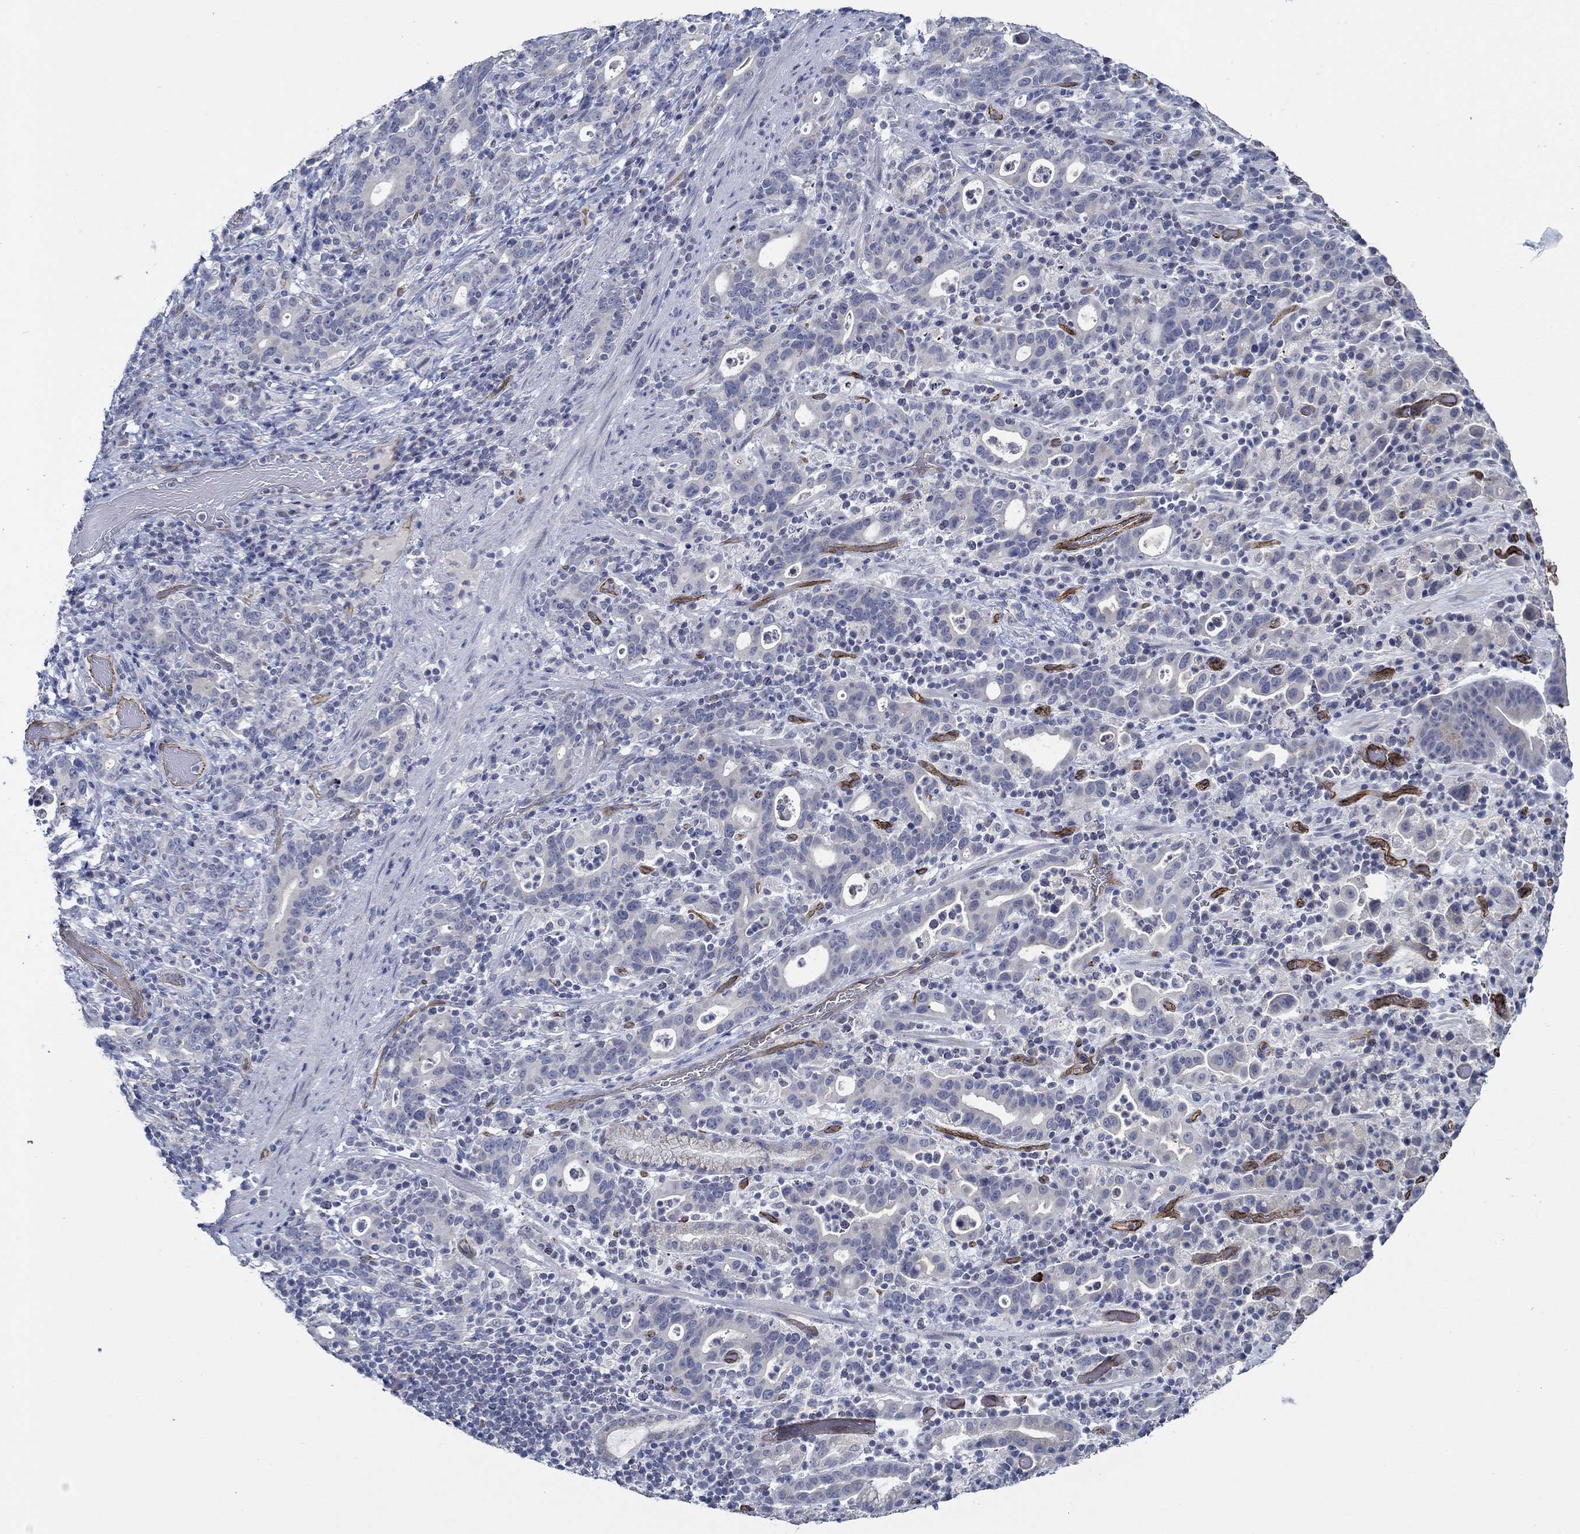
{"staining": {"intensity": "negative", "quantity": "none", "location": "none"}, "tissue": "stomach cancer", "cell_type": "Tumor cells", "image_type": "cancer", "snomed": [{"axis": "morphology", "description": "Adenocarcinoma, NOS"}, {"axis": "topography", "description": "Stomach"}], "caption": "Immunohistochemical staining of human adenocarcinoma (stomach) demonstrates no significant staining in tumor cells. (Immunohistochemistry (ihc), brightfield microscopy, high magnification).", "gene": "GJA5", "patient": {"sex": "male", "age": 79}}